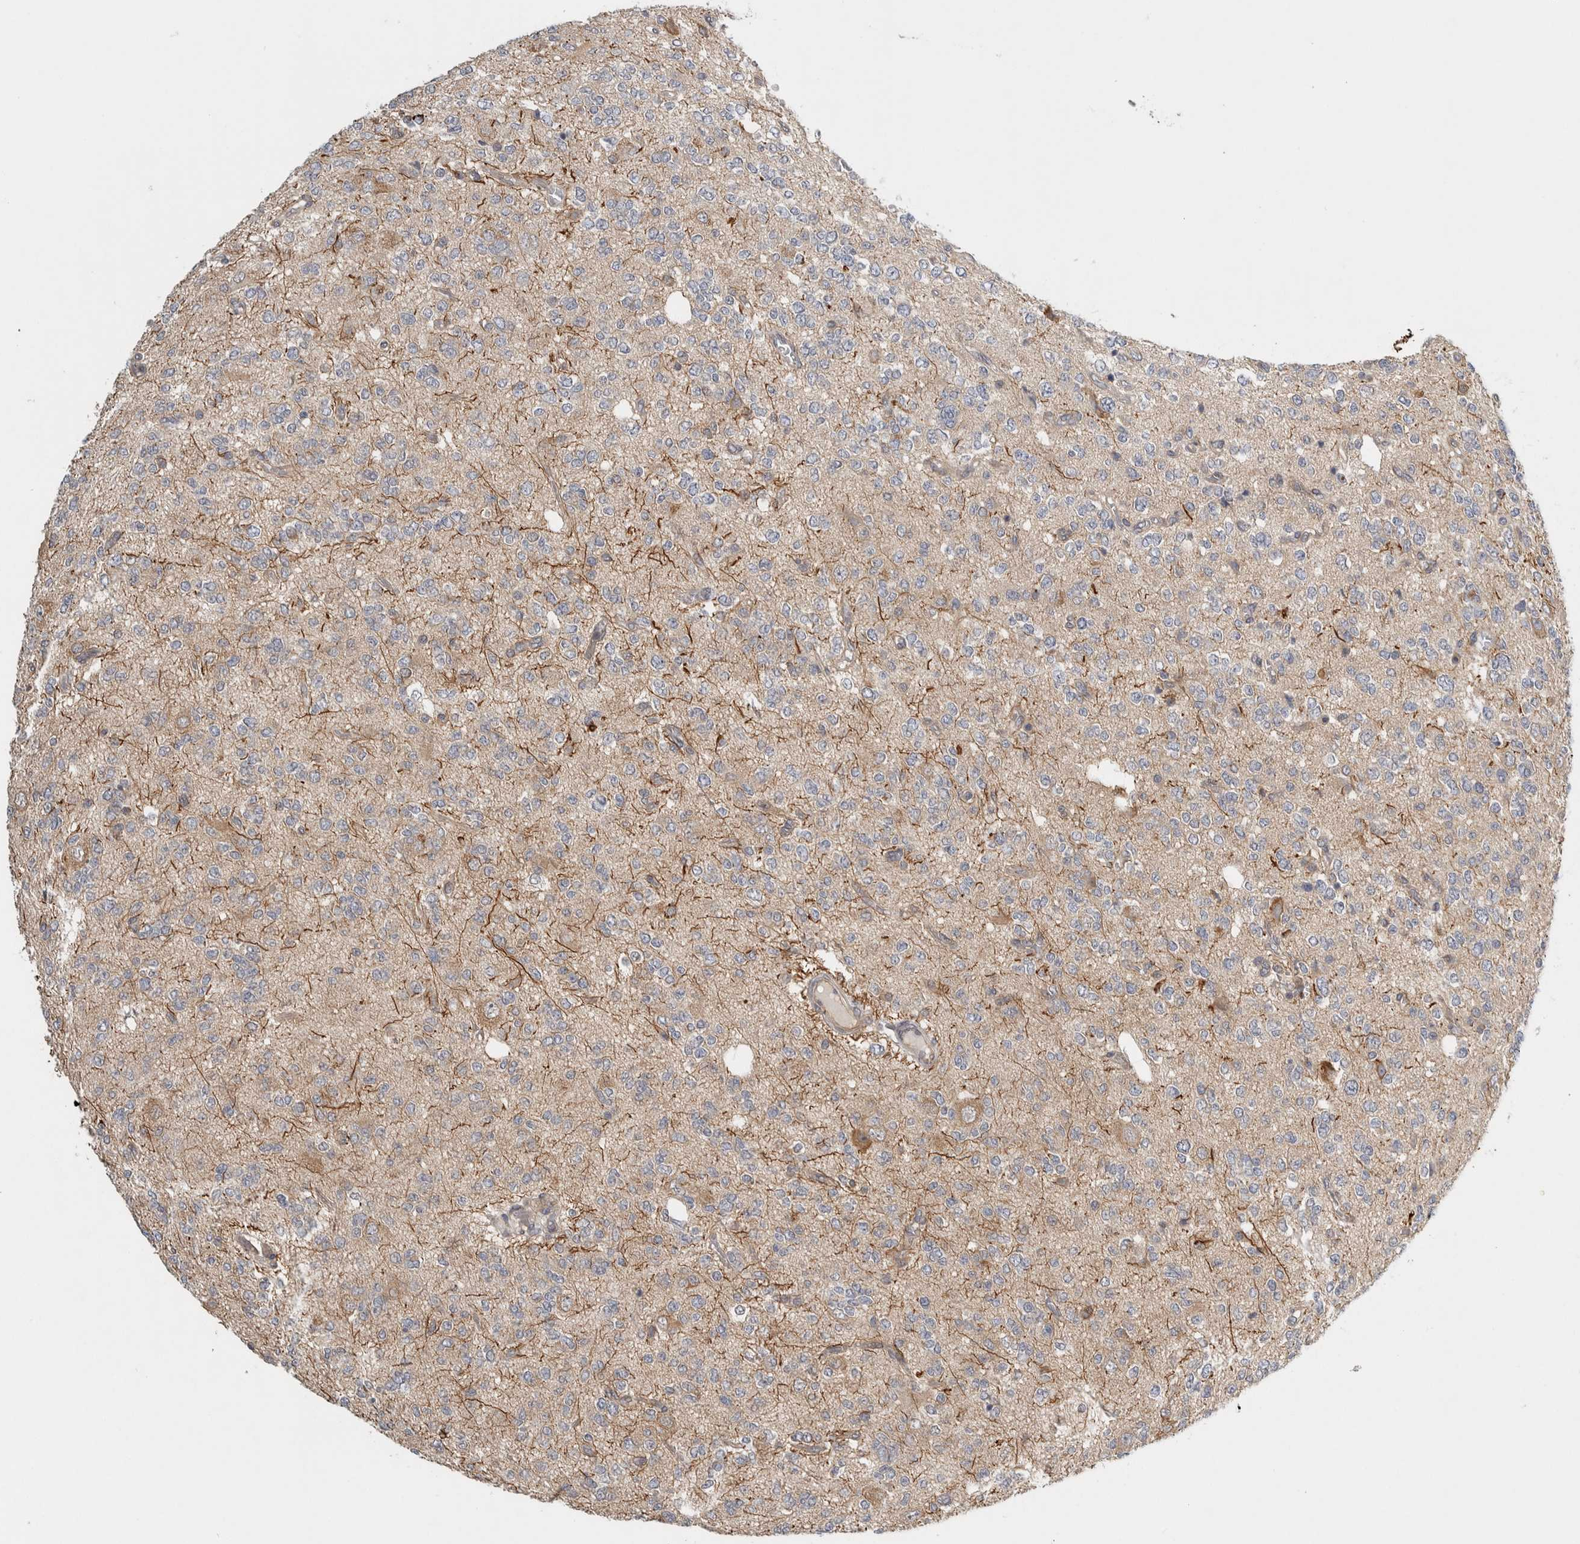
{"staining": {"intensity": "weak", "quantity": "<25%", "location": "cytoplasmic/membranous"}, "tissue": "glioma", "cell_type": "Tumor cells", "image_type": "cancer", "snomed": [{"axis": "morphology", "description": "Glioma, malignant, Low grade"}, {"axis": "topography", "description": "Brain"}], "caption": "Immunohistochemistry photomicrograph of neoplastic tissue: low-grade glioma (malignant) stained with DAB (3,3'-diaminobenzidine) displays no significant protein positivity in tumor cells.", "gene": "TBC1D31", "patient": {"sex": "male", "age": 38}}